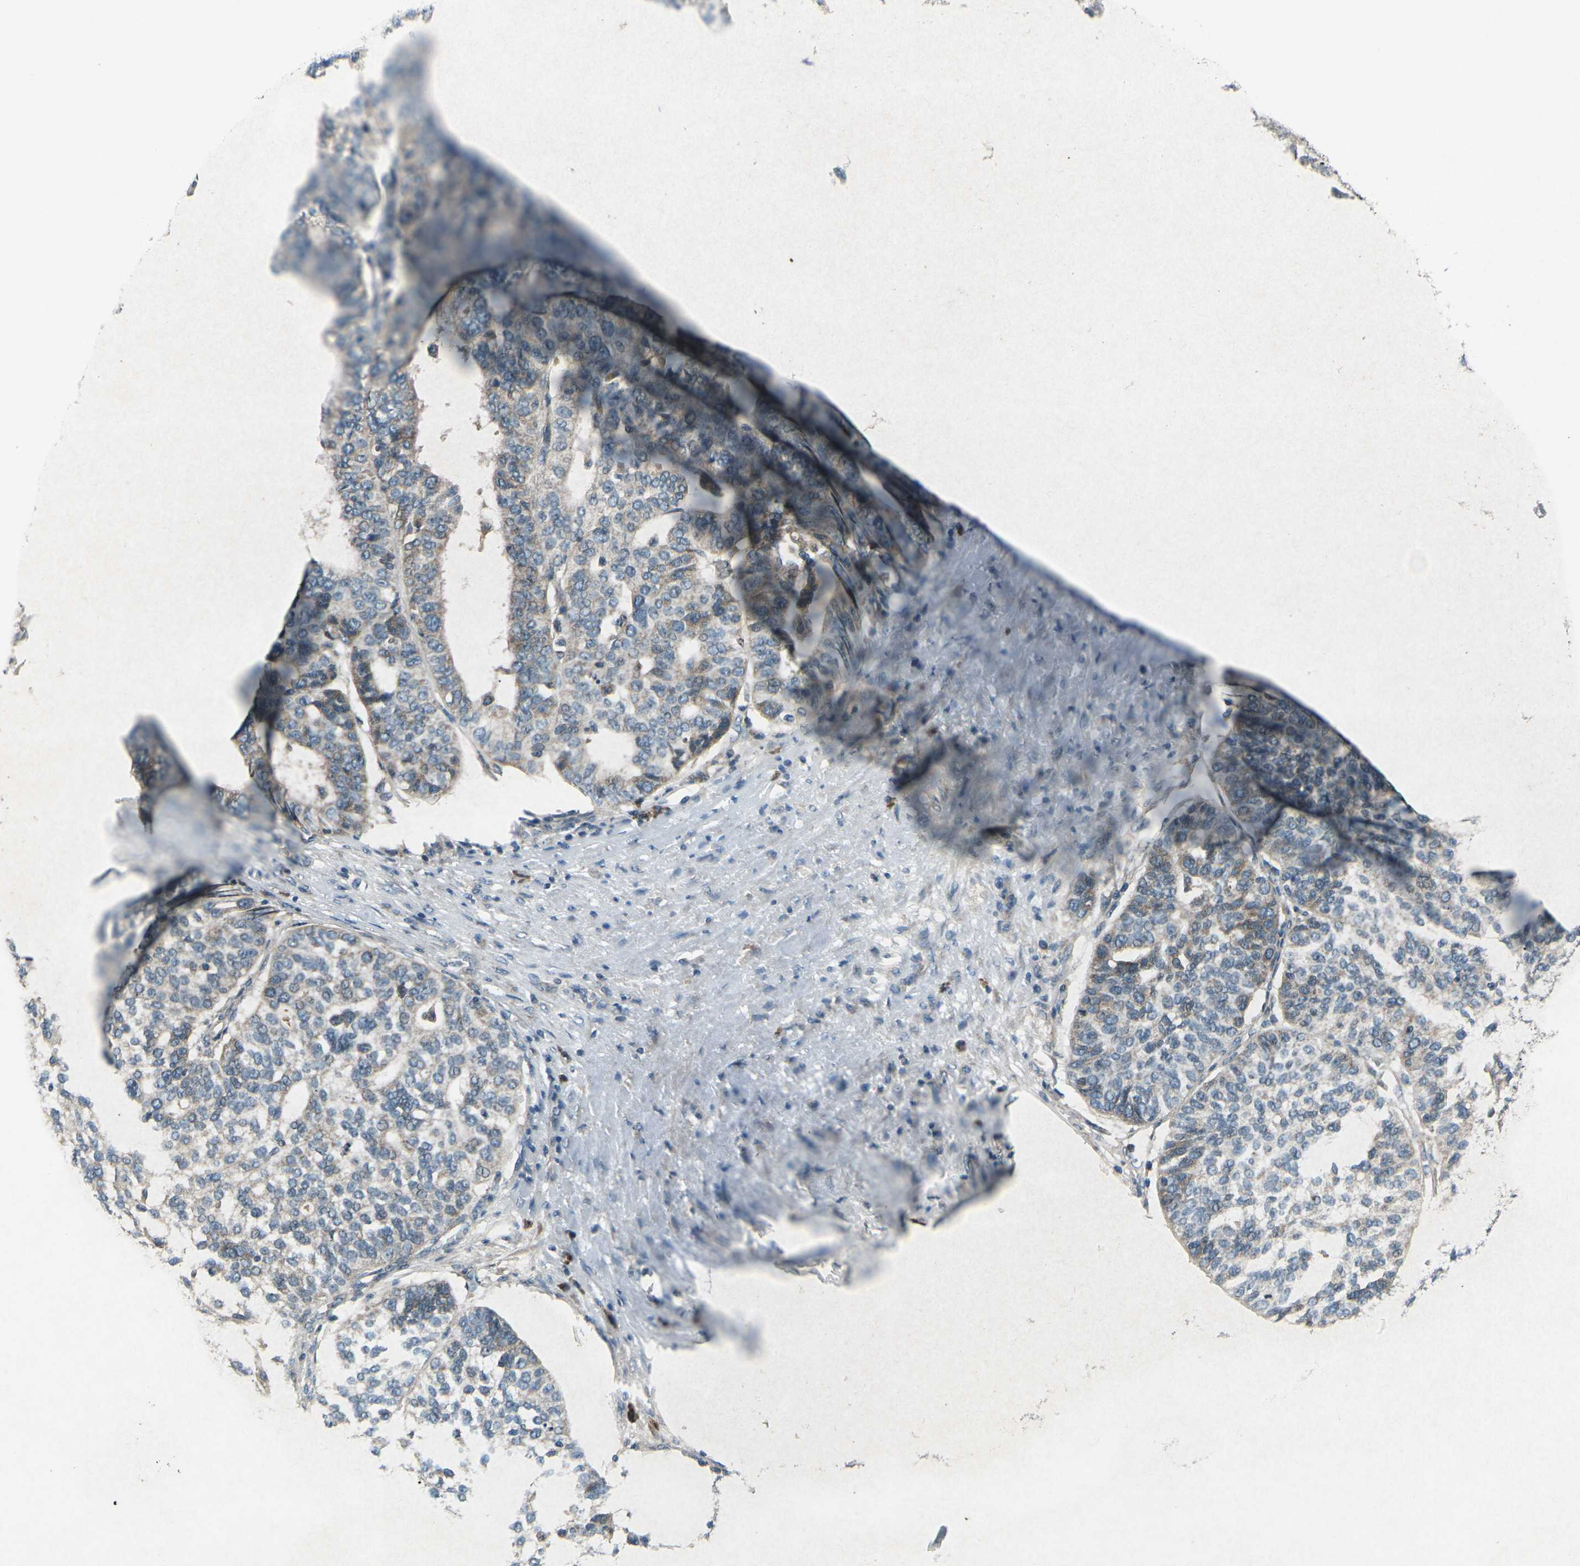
{"staining": {"intensity": "moderate", "quantity": "<25%", "location": "cytoplasmic/membranous"}, "tissue": "ovarian cancer", "cell_type": "Tumor cells", "image_type": "cancer", "snomed": [{"axis": "morphology", "description": "Cystadenocarcinoma, serous, NOS"}, {"axis": "topography", "description": "Ovary"}], "caption": "IHC of human ovarian serous cystadenocarcinoma displays low levels of moderate cytoplasmic/membranous positivity in approximately <25% of tumor cells.", "gene": "CDK16", "patient": {"sex": "female", "age": 59}}